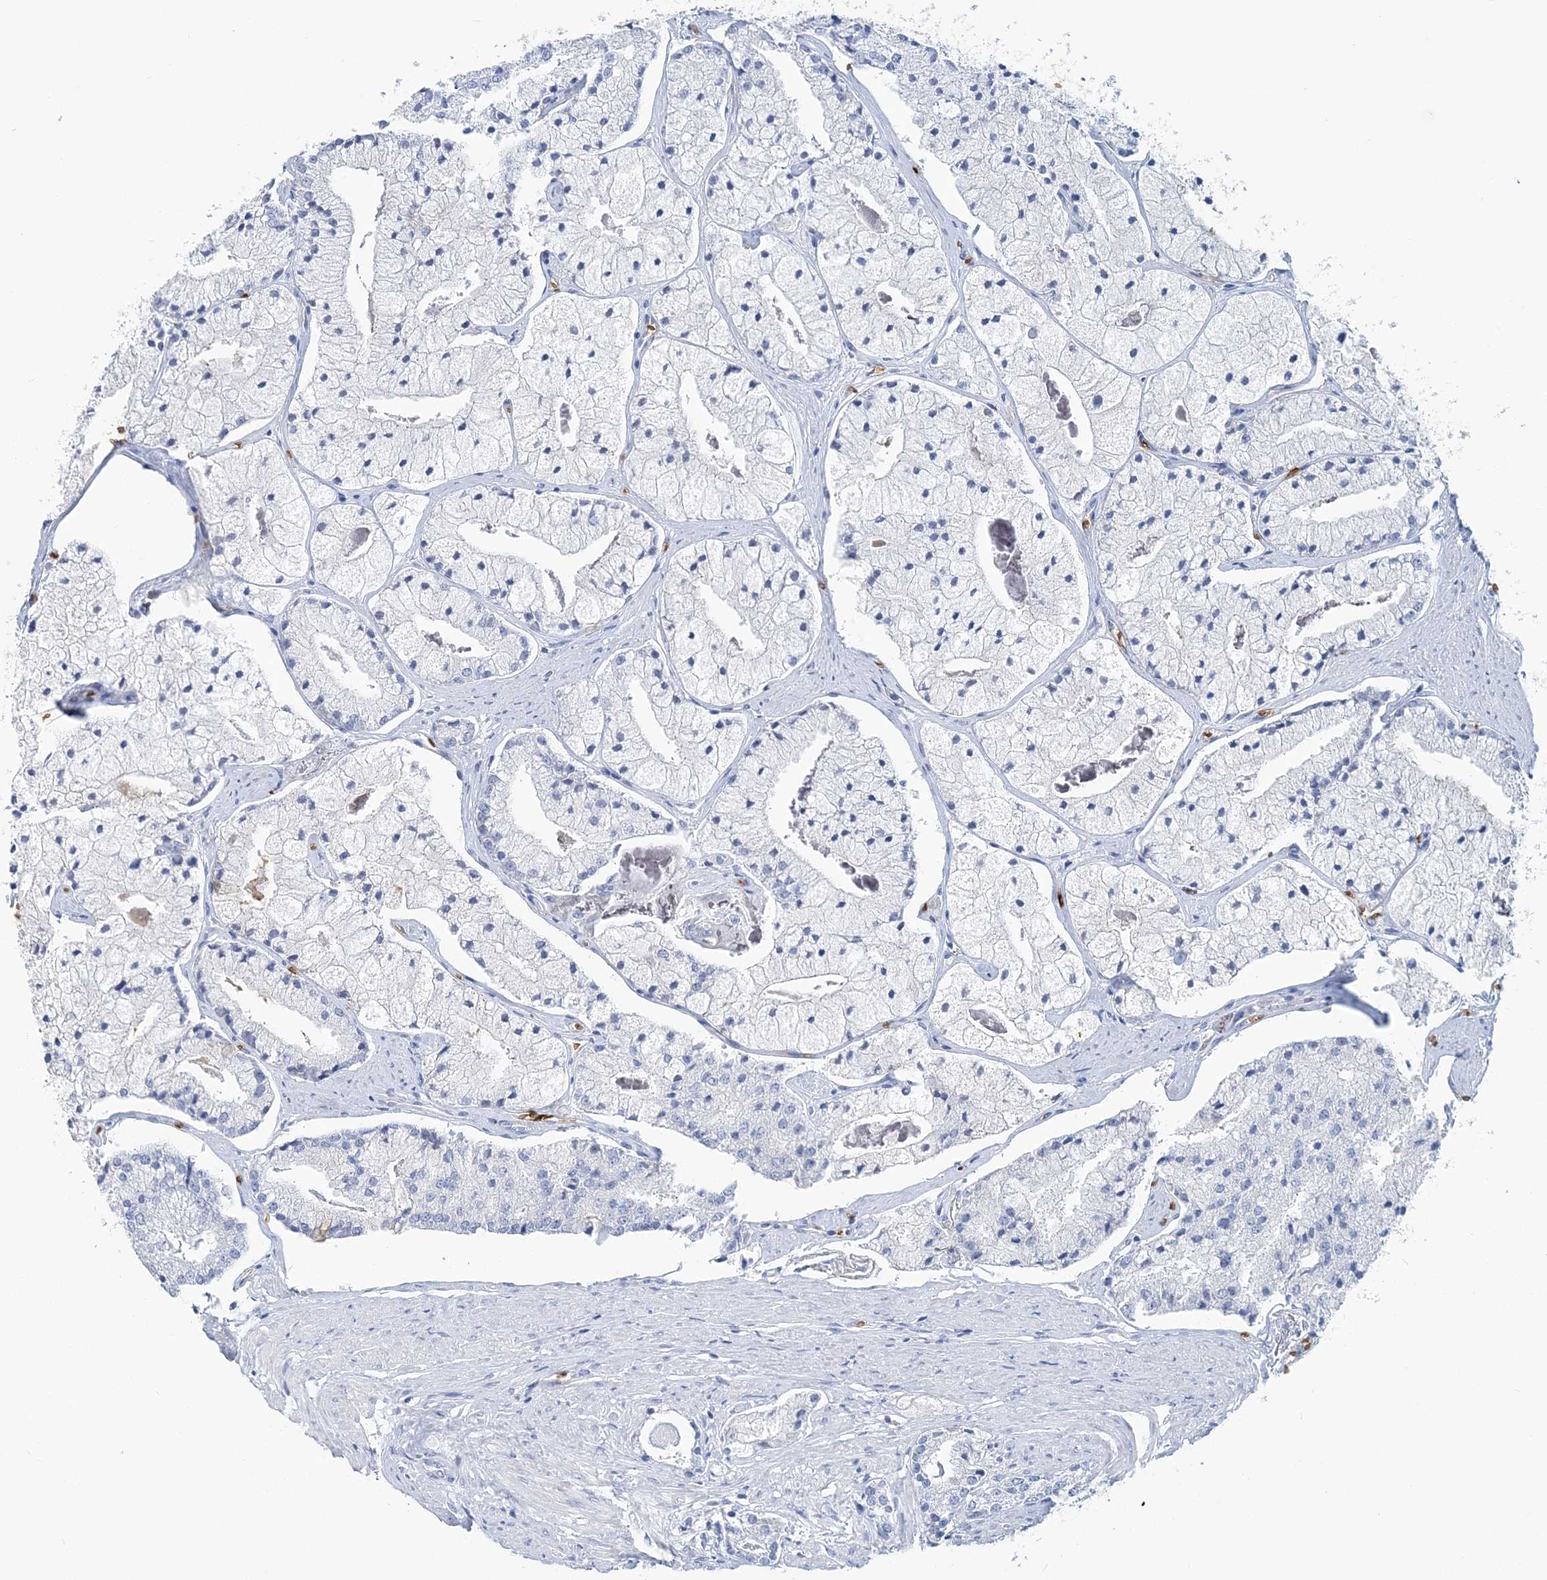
{"staining": {"intensity": "negative", "quantity": "none", "location": "none"}, "tissue": "prostate cancer", "cell_type": "Tumor cells", "image_type": "cancer", "snomed": [{"axis": "morphology", "description": "Adenocarcinoma, High grade"}, {"axis": "topography", "description": "Prostate"}], "caption": "Human prostate cancer (adenocarcinoma (high-grade)) stained for a protein using immunohistochemistry (IHC) exhibits no positivity in tumor cells.", "gene": "HBD", "patient": {"sex": "male", "age": 50}}